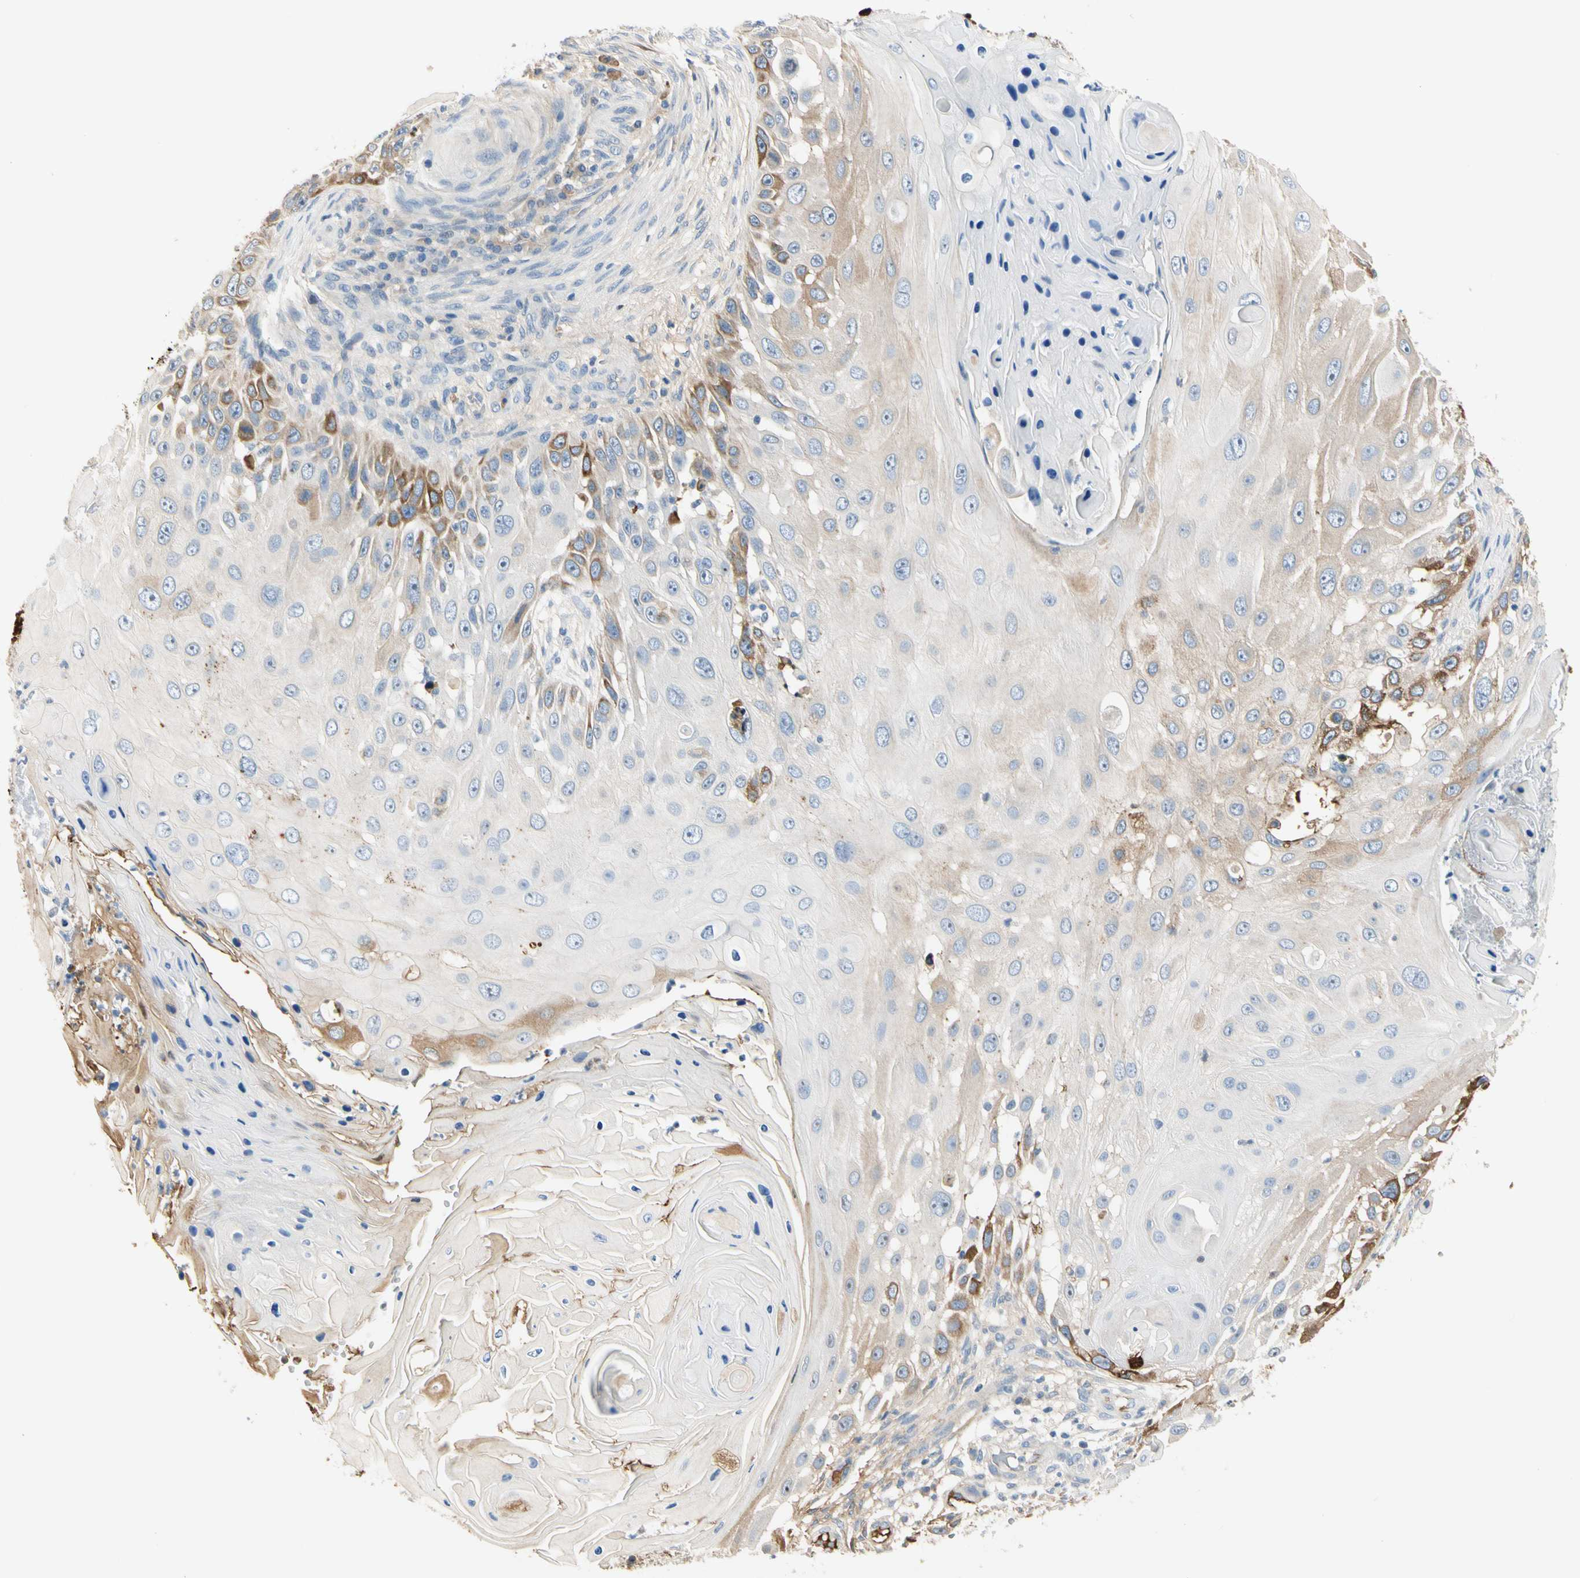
{"staining": {"intensity": "moderate", "quantity": "25%-75%", "location": "cytoplasmic/membranous"}, "tissue": "skin cancer", "cell_type": "Tumor cells", "image_type": "cancer", "snomed": [{"axis": "morphology", "description": "Squamous cell carcinoma, NOS"}, {"axis": "topography", "description": "Skin"}], "caption": "Skin cancer stained for a protein (brown) reveals moderate cytoplasmic/membranous positive staining in about 25%-75% of tumor cells.", "gene": "LAMB3", "patient": {"sex": "female", "age": 44}}